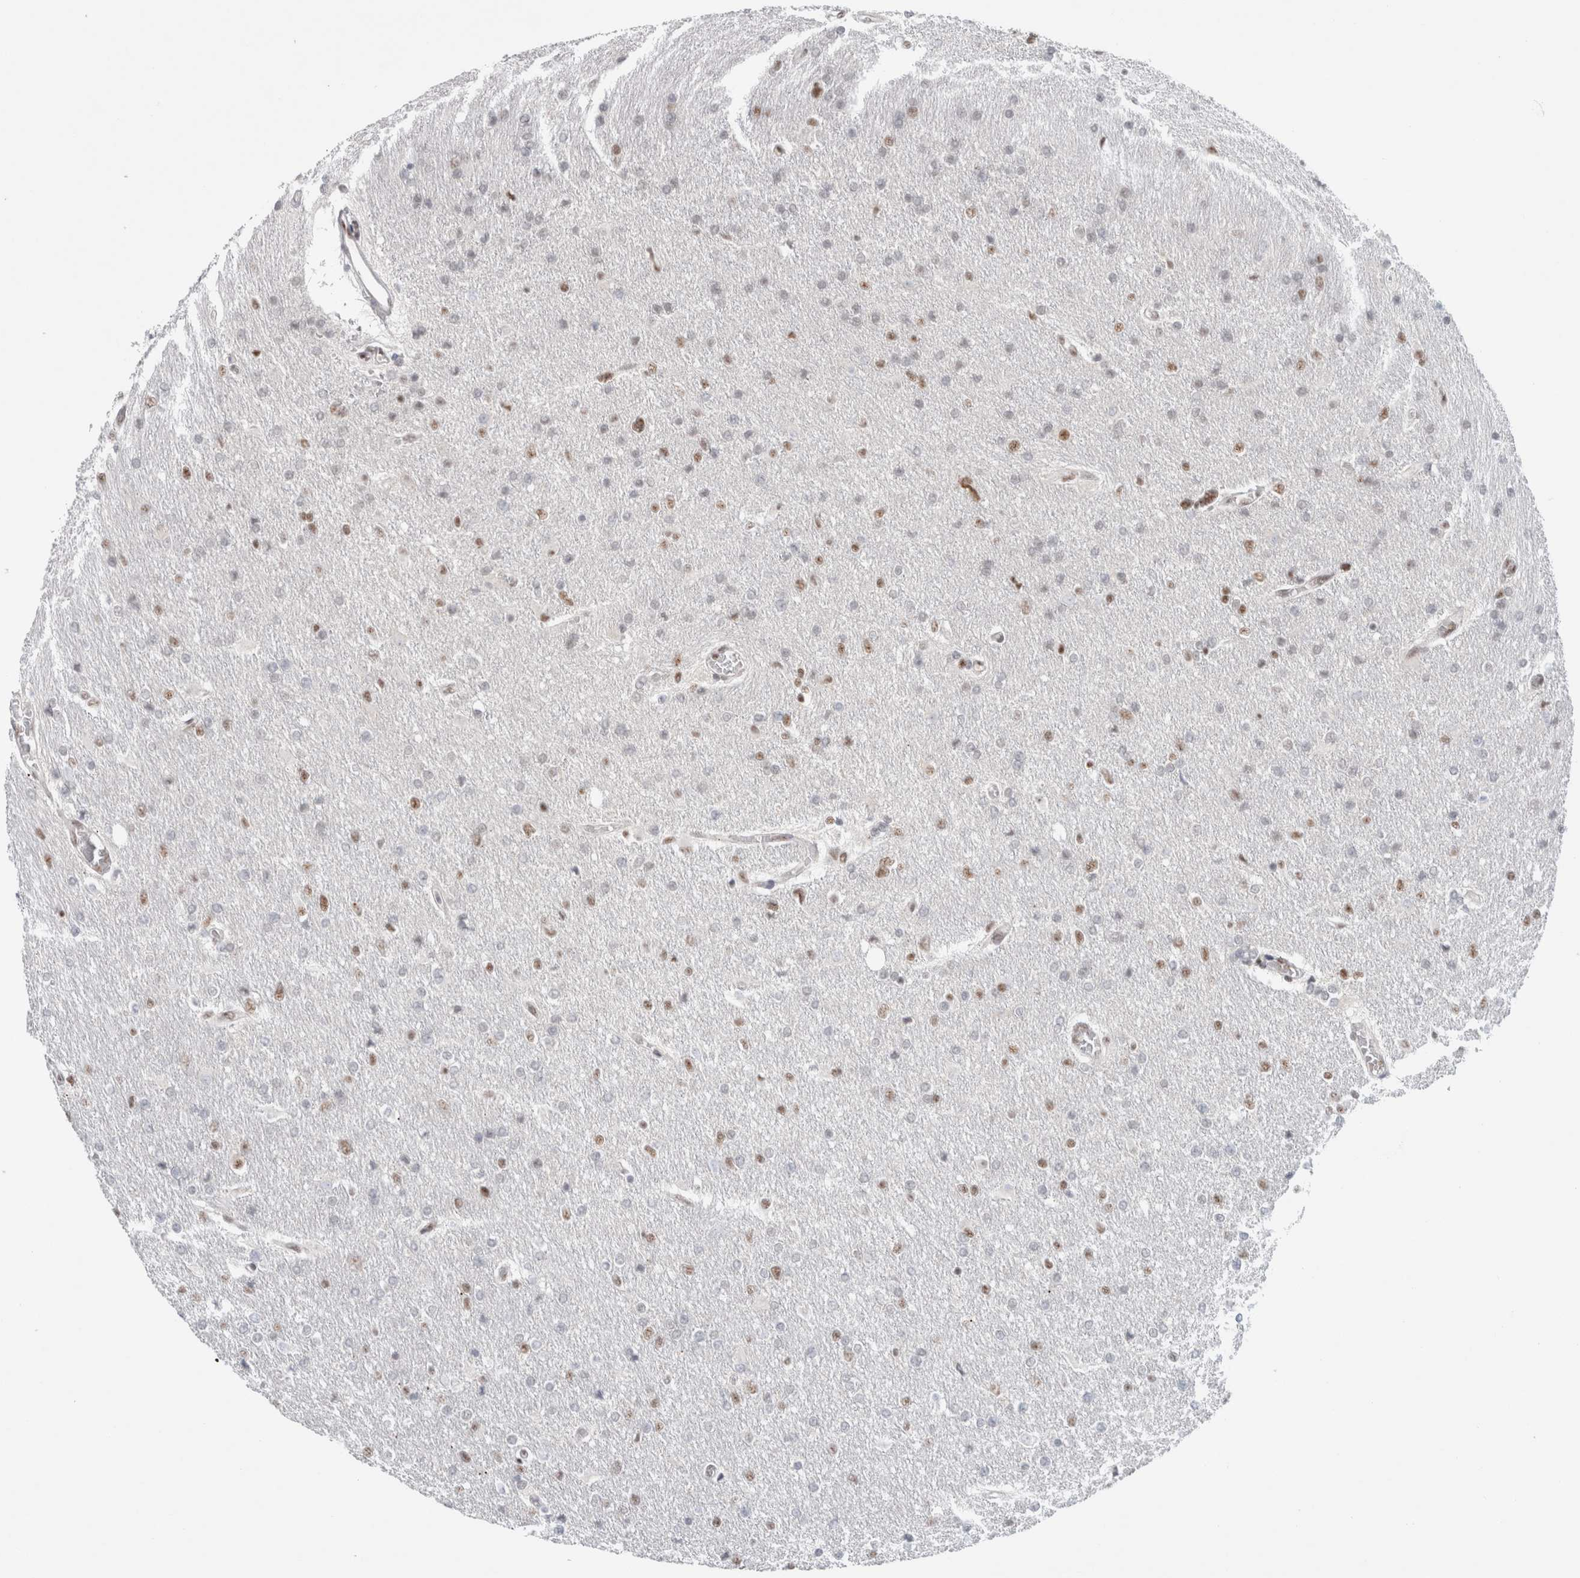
{"staining": {"intensity": "moderate", "quantity": "25%-75%", "location": "nuclear"}, "tissue": "glioma", "cell_type": "Tumor cells", "image_type": "cancer", "snomed": [{"axis": "morphology", "description": "Glioma, malignant, High grade"}, {"axis": "topography", "description": "Cerebral cortex"}], "caption": "Moderate nuclear positivity for a protein is appreciated in about 25%-75% of tumor cells of malignant glioma (high-grade) using immunohistochemistry.", "gene": "TRMT12", "patient": {"sex": "female", "age": 36}}